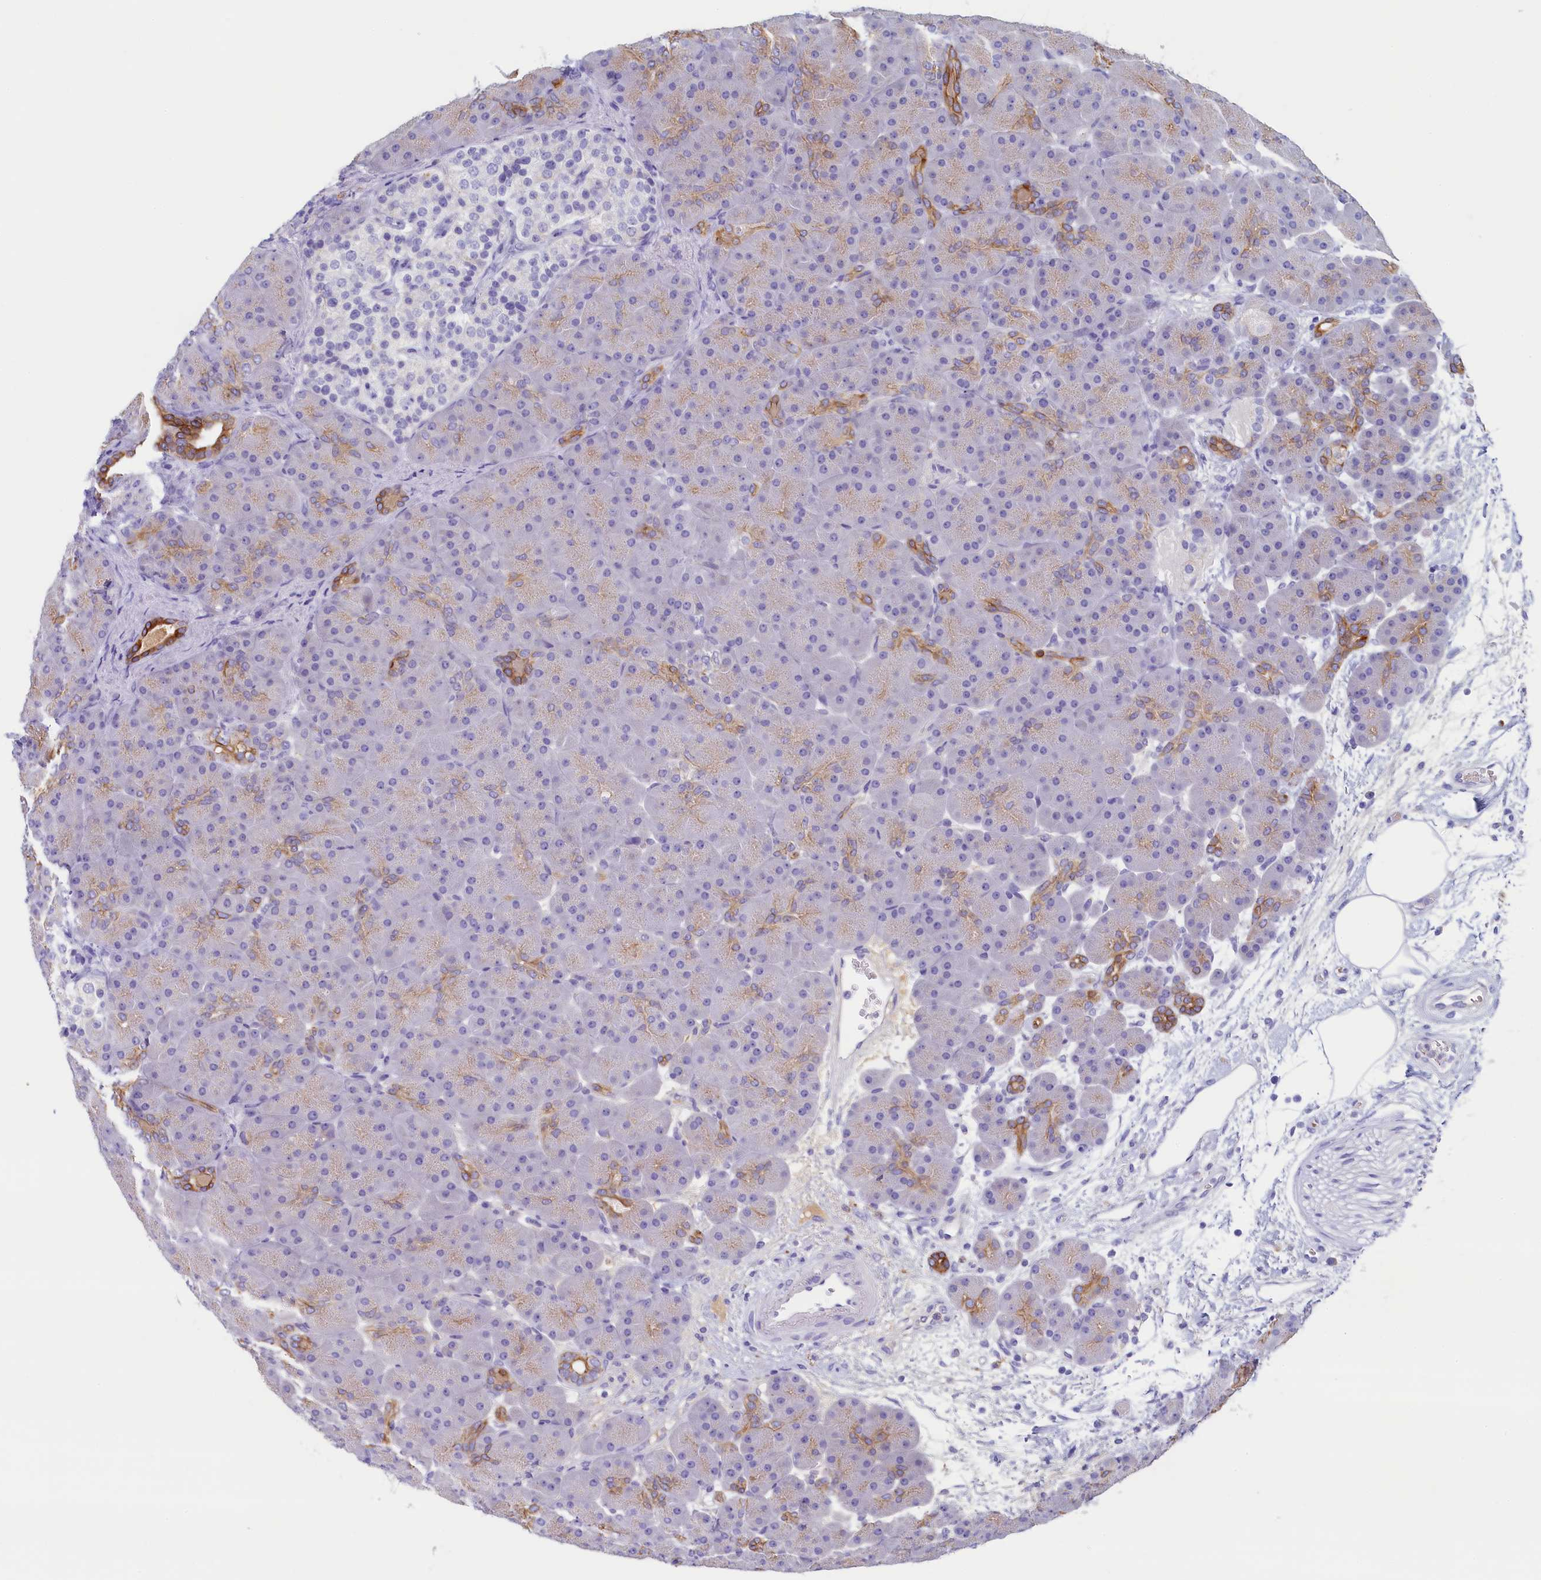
{"staining": {"intensity": "strong", "quantity": "<25%", "location": "cytoplasmic/membranous"}, "tissue": "pancreas", "cell_type": "Exocrine glandular cells", "image_type": "normal", "snomed": [{"axis": "morphology", "description": "Normal tissue, NOS"}, {"axis": "topography", "description": "Pancreas"}], "caption": "A brown stain shows strong cytoplasmic/membranous expression of a protein in exocrine glandular cells of normal pancreas. The staining was performed using DAB to visualize the protein expression in brown, while the nuclei were stained in blue with hematoxylin (Magnification: 20x).", "gene": "GUCA1C", "patient": {"sex": "male", "age": 66}}